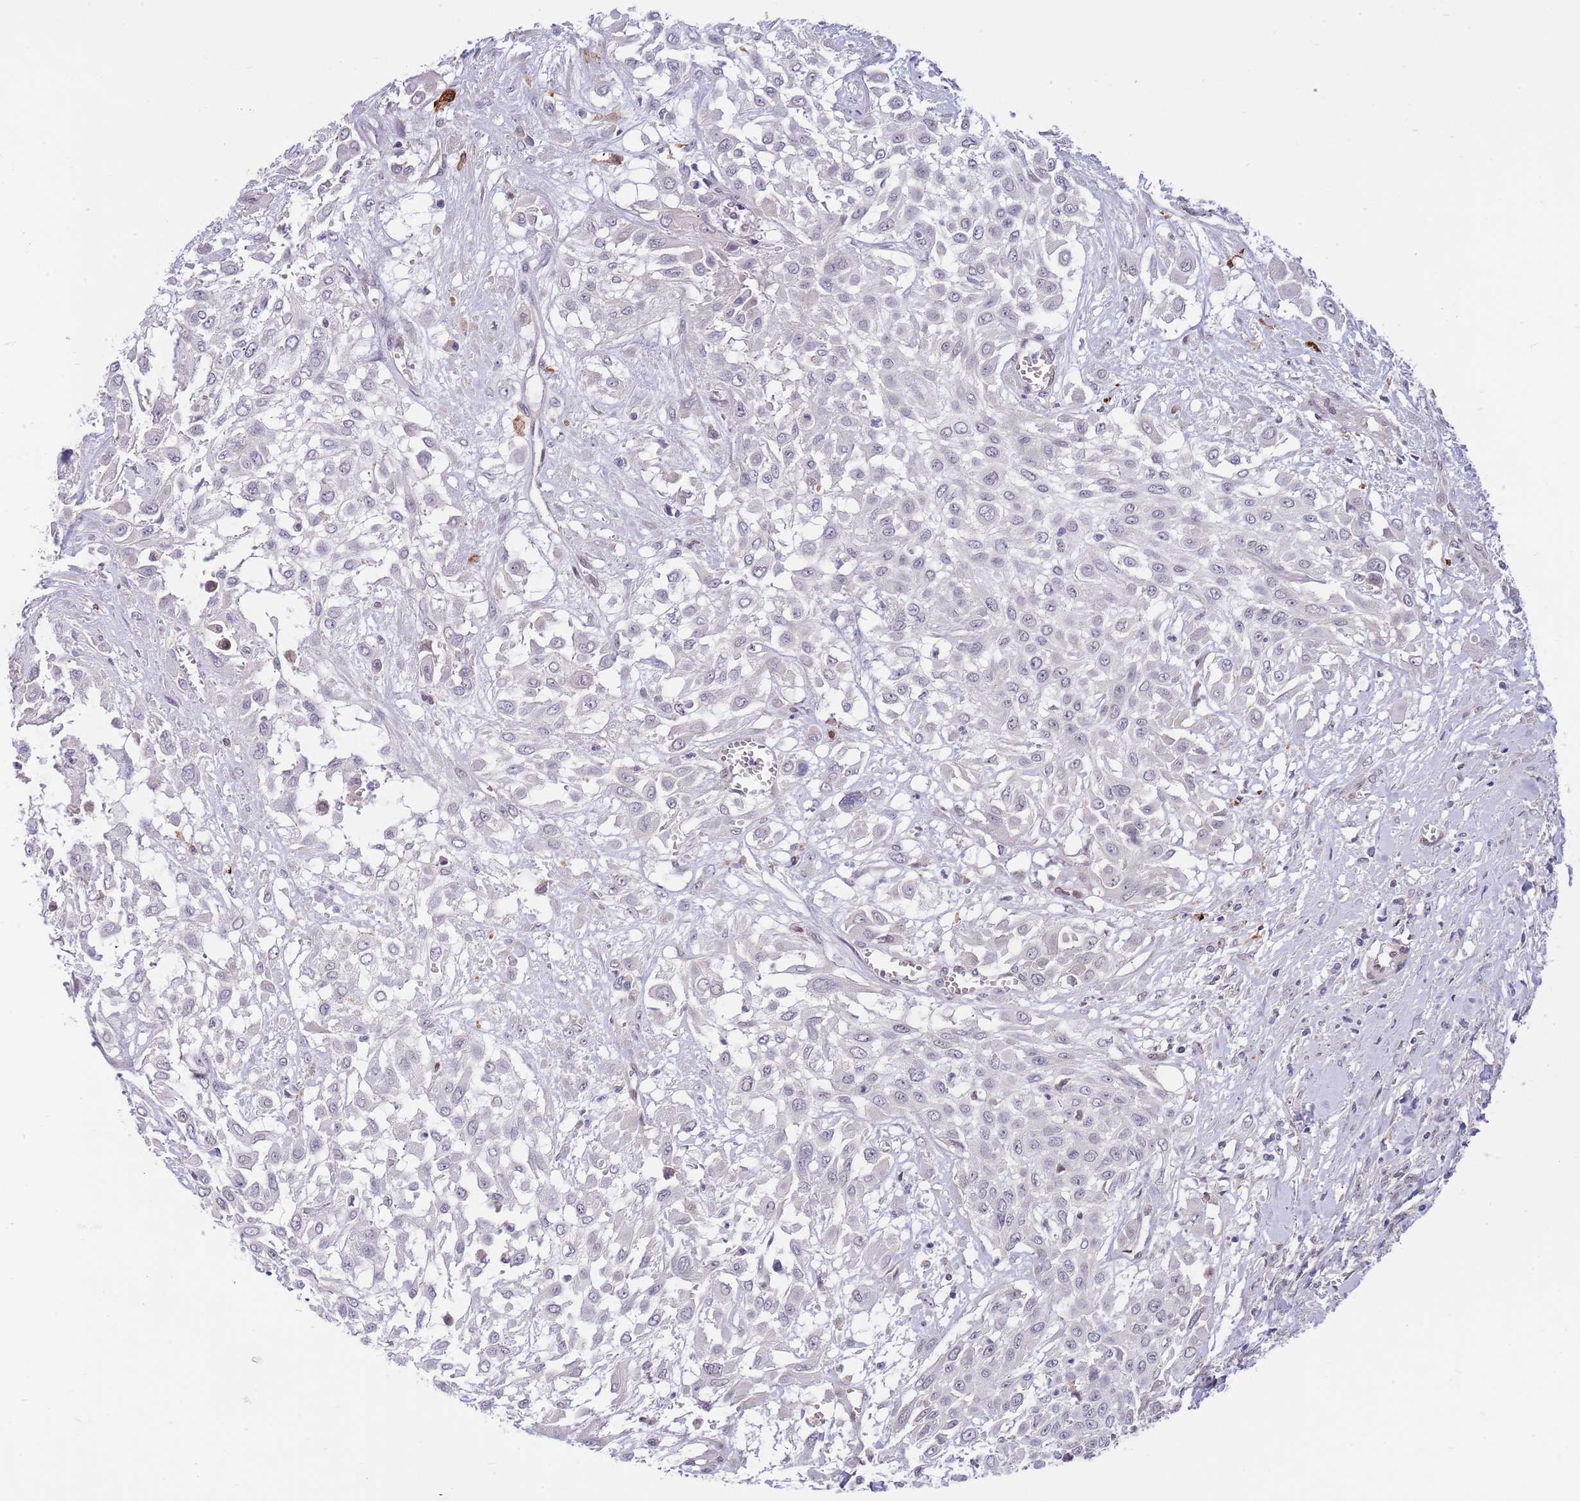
{"staining": {"intensity": "negative", "quantity": "none", "location": "none"}, "tissue": "urothelial cancer", "cell_type": "Tumor cells", "image_type": "cancer", "snomed": [{"axis": "morphology", "description": "Urothelial carcinoma, High grade"}, {"axis": "topography", "description": "Urinary bladder"}], "caption": "Tumor cells show no significant staining in high-grade urothelial carcinoma. (Immunohistochemistry, brightfield microscopy, high magnification).", "gene": "NLRP6", "patient": {"sex": "male", "age": 57}}